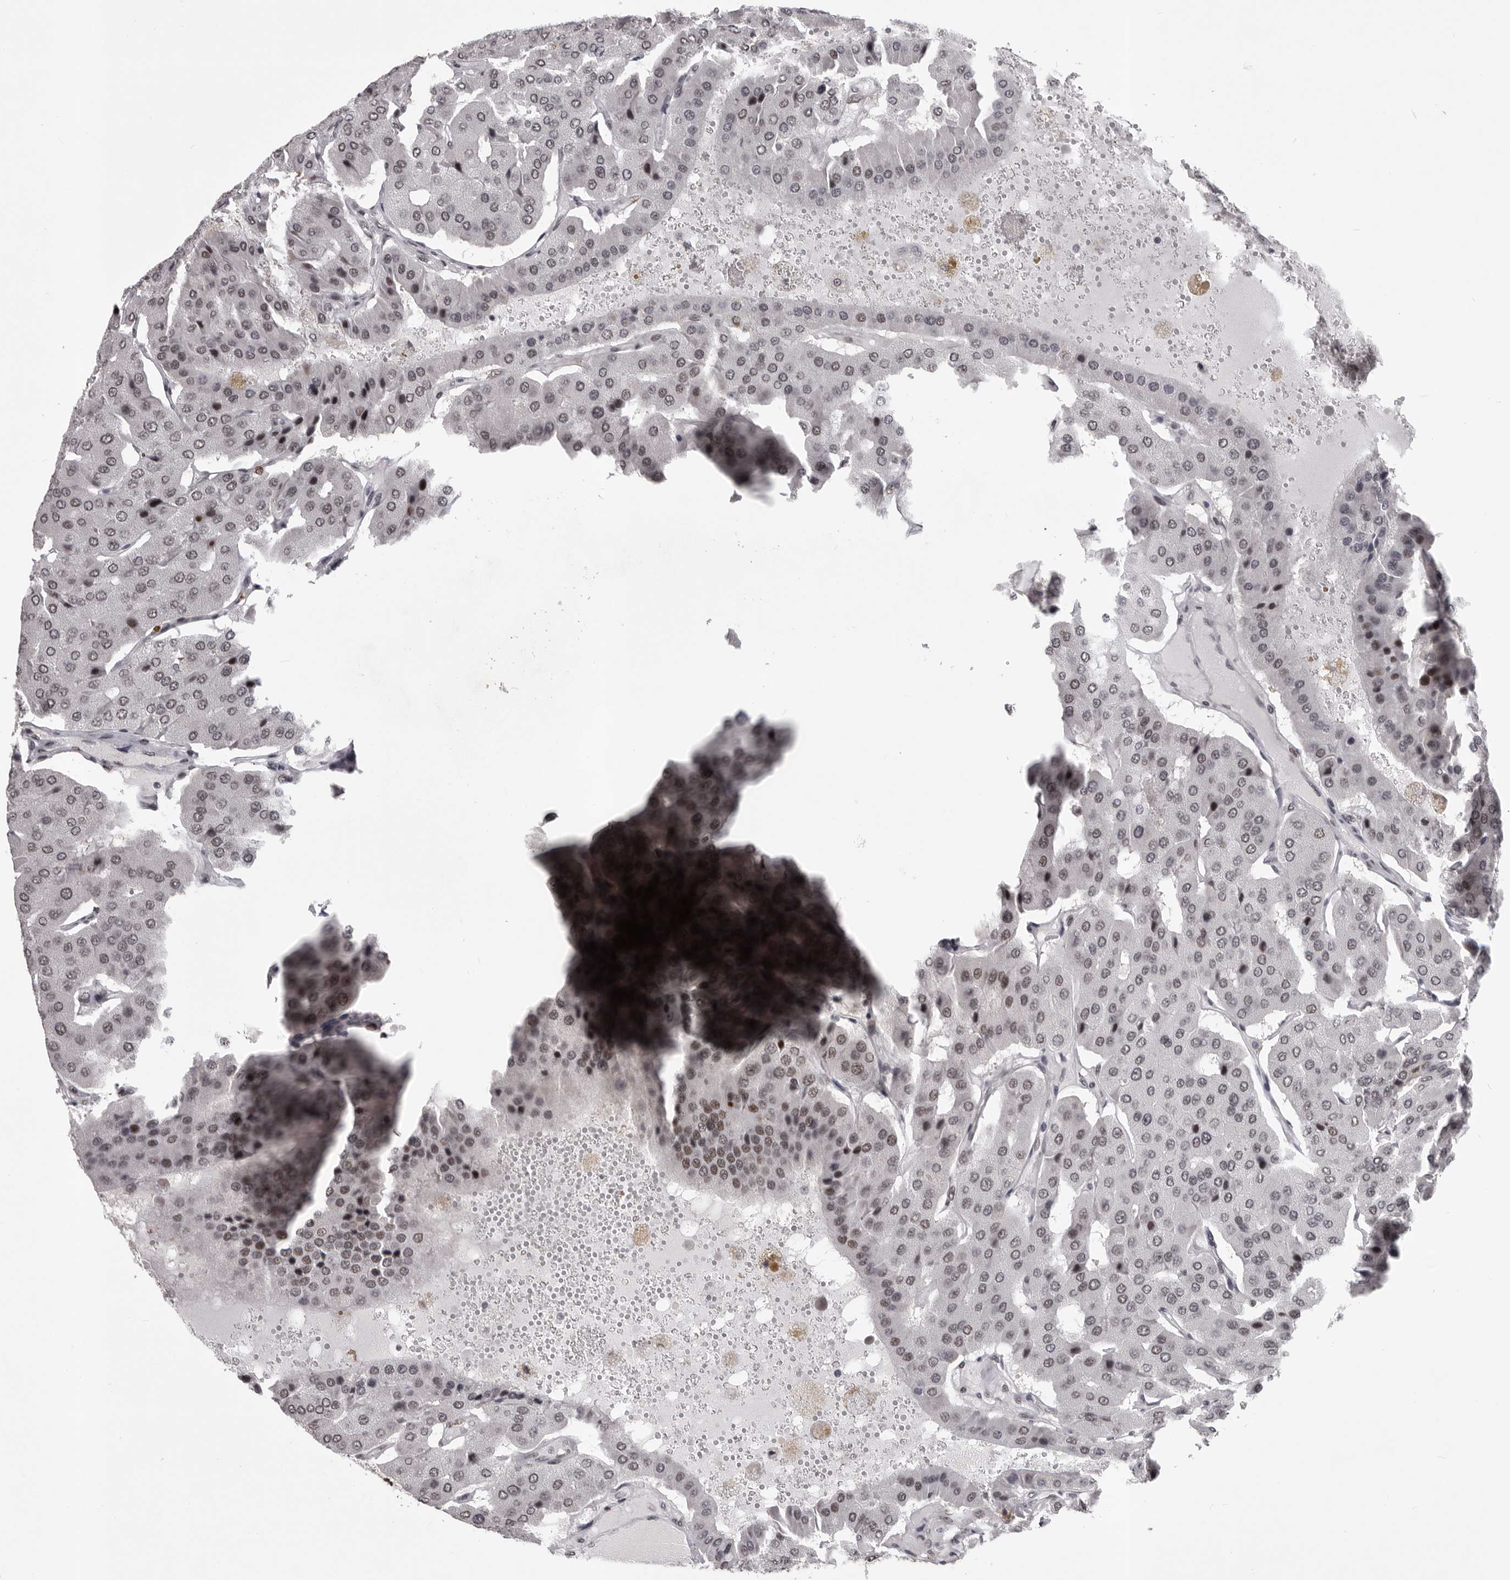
{"staining": {"intensity": "weak", "quantity": ">75%", "location": "nuclear"}, "tissue": "parathyroid gland", "cell_type": "Glandular cells", "image_type": "normal", "snomed": [{"axis": "morphology", "description": "Normal tissue, NOS"}, {"axis": "morphology", "description": "Adenoma, NOS"}, {"axis": "topography", "description": "Parathyroid gland"}], "caption": "A brown stain highlights weak nuclear positivity of a protein in glandular cells of unremarkable human parathyroid gland.", "gene": "NUMA1", "patient": {"sex": "female", "age": 86}}